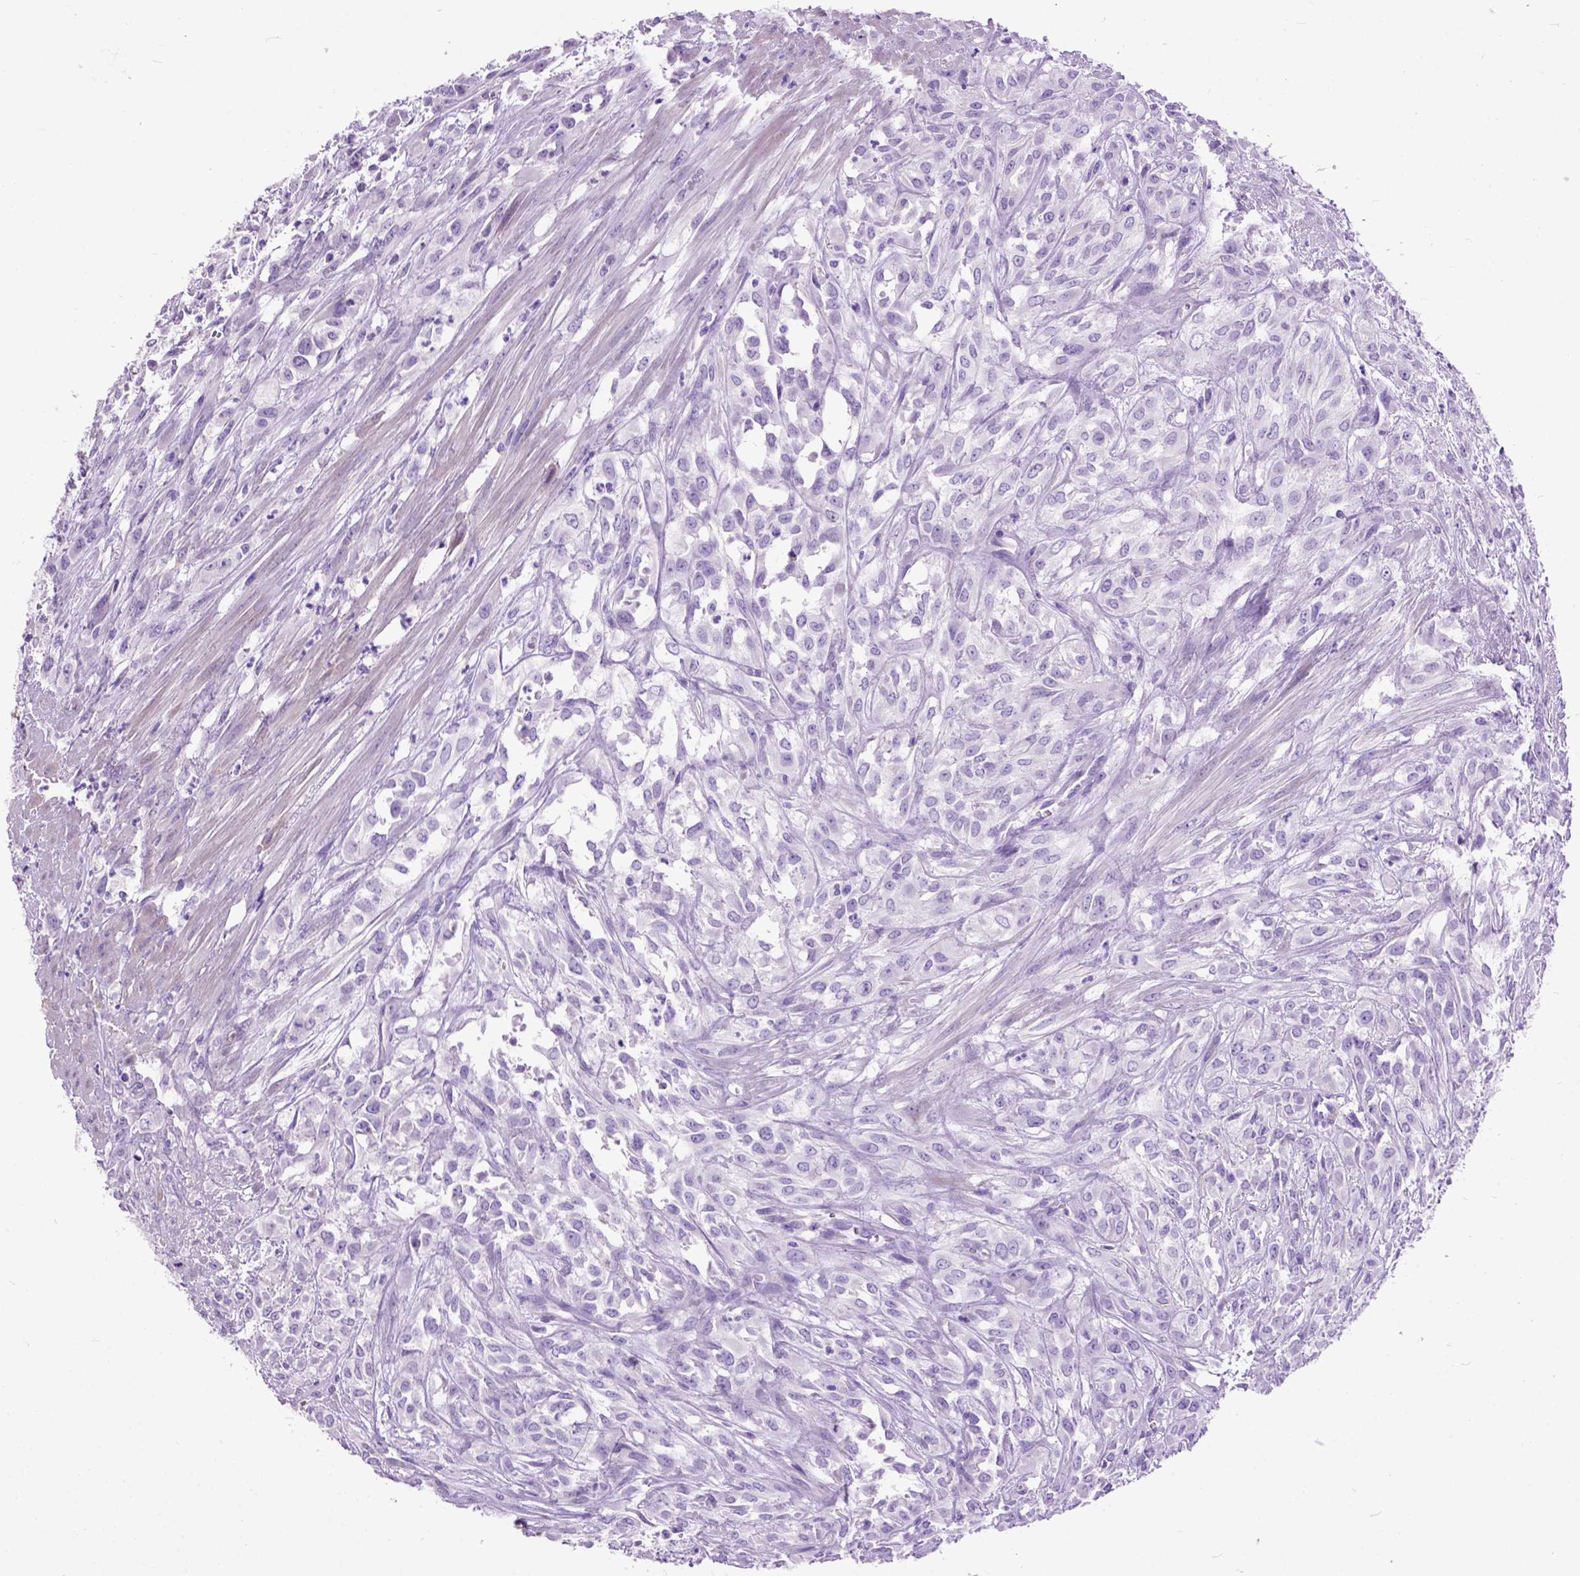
{"staining": {"intensity": "negative", "quantity": "none", "location": "none"}, "tissue": "urothelial cancer", "cell_type": "Tumor cells", "image_type": "cancer", "snomed": [{"axis": "morphology", "description": "Urothelial carcinoma, High grade"}, {"axis": "topography", "description": "Urinary bladder"}], "caption": "Immunohistochemical staining of human urothelial cancer displays no significant expression in tumor cells.", "gene": "MAPT", "patient": {"sex": "male", "age": 67}}